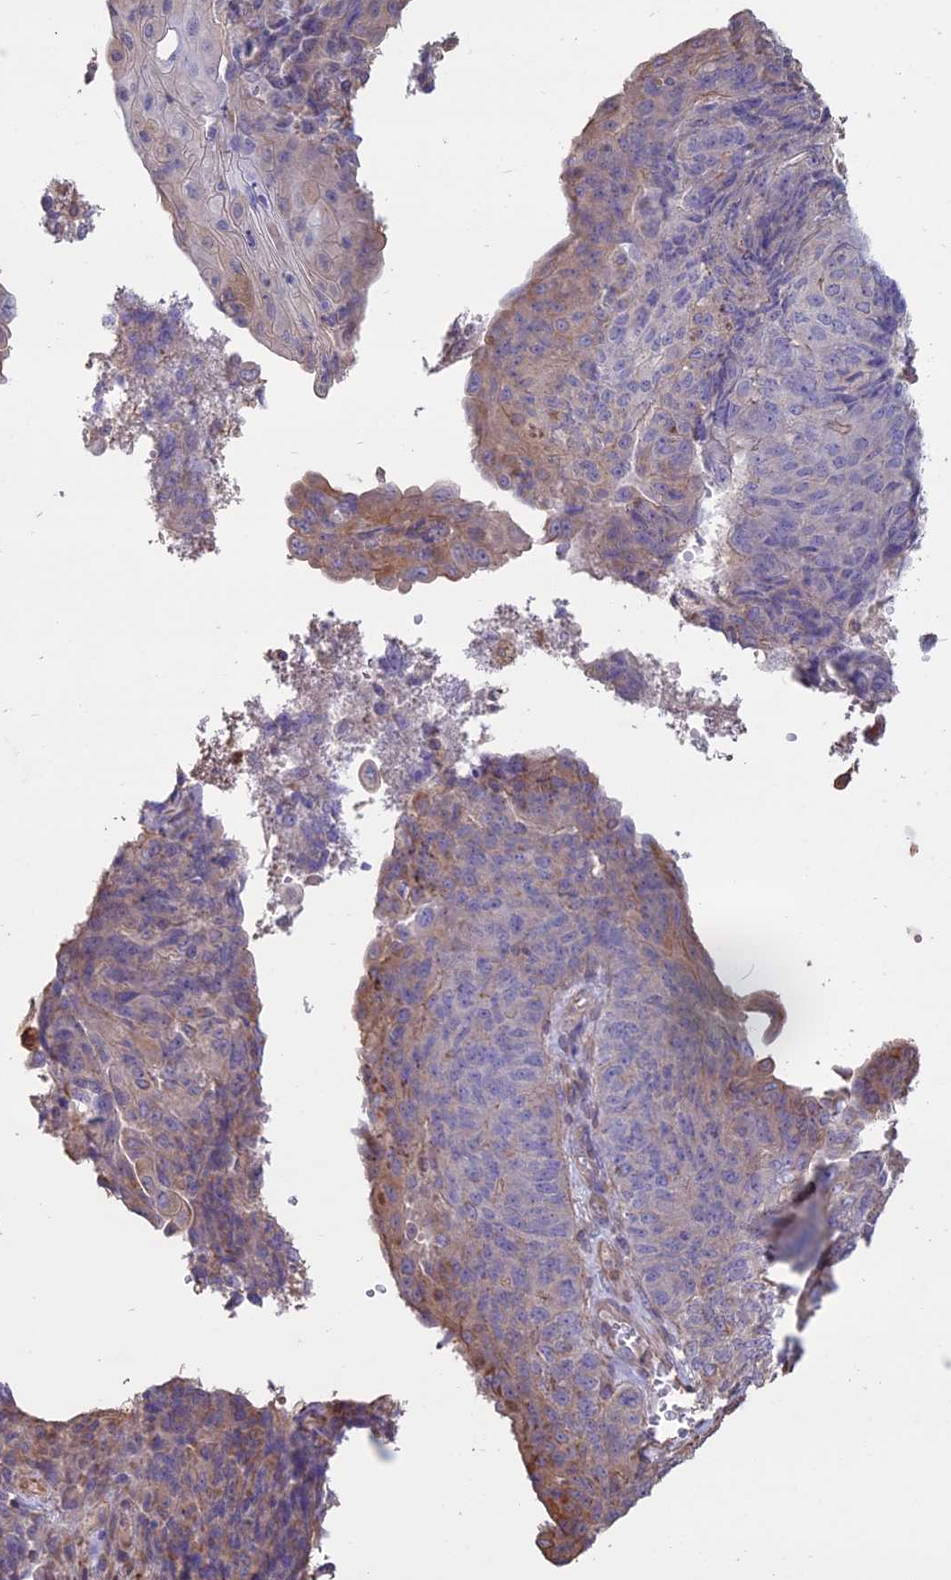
{"staining": {"intensity": "weak", "quantity": "<25%", "location": "cytoplasmic/membranous"}, "tissue": "endometrial cancer", "cell_type": "Tumor cells", "image_type": "cancer", "snomed": [{"axis": "morphology", "description": "Adenocarcinoma, NOS"}, {"axis": "topography", "description": "Endometrium"}], "caption": "This is an immunohistochemistry histopathology image of endometrial cancer. There is no expression in tumor cells.", "gene": "CCDC148", "patient": {"sex": "female", "age": 32}}